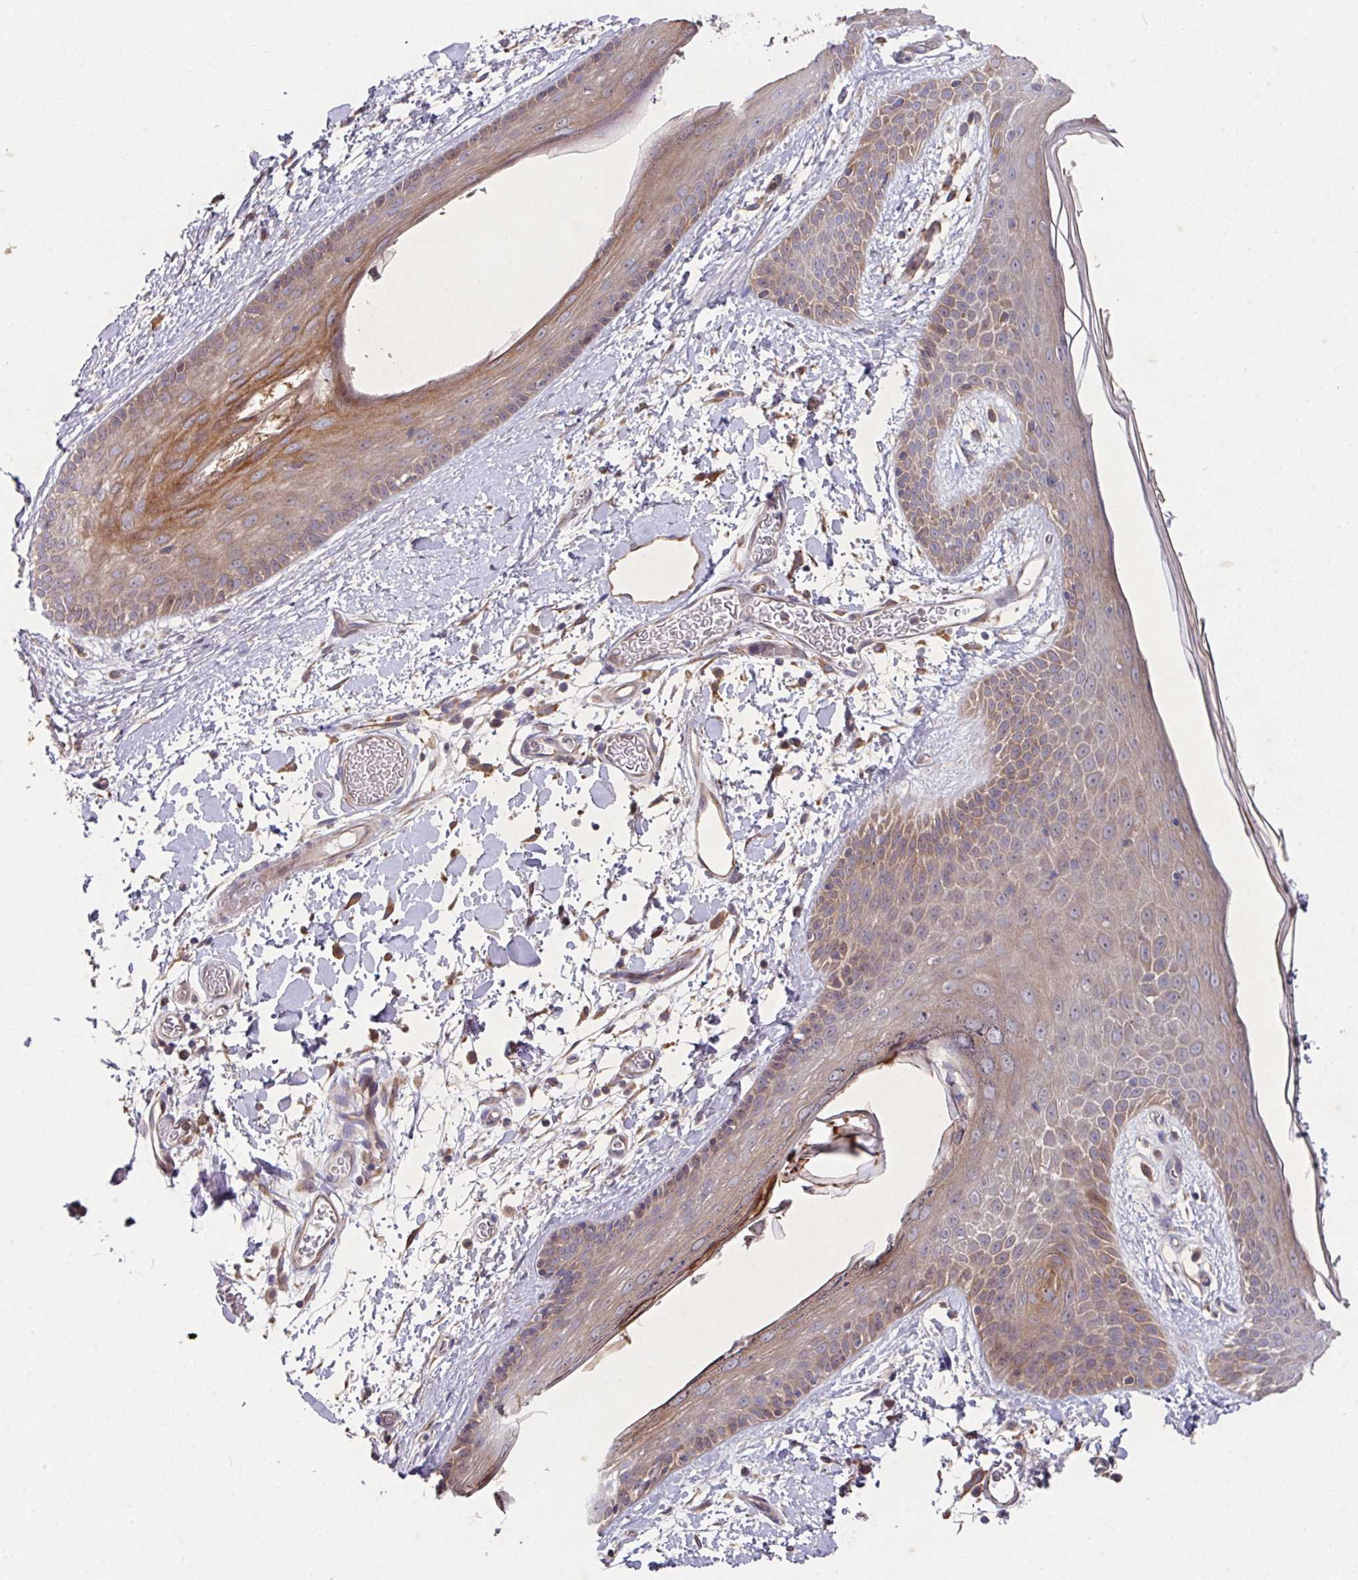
{"staining": {"intensity": "moderate", "quantity": ">75%", "location": "cytoplasmic/membranous"}, "tissue": "skin", "cell_type": "Fibroblasts", "image_type": "normal", "snomed": [{"axis": "morphology", "description": "Normal tissue, NOS"}, {"axis": "topography", "description": "Skin"}], "caption": "Fibroblasts exhibit medium levels of moderate cytoplasmic/membranous positivity in approximately >75% of cells in benign skin. (Stains: DAB in brown, nuclei in blue, Microscopy: brightfield microscopy at high magnification).", "gene": "TRIM14", "patient": {"sex": "male", "age": 79}}